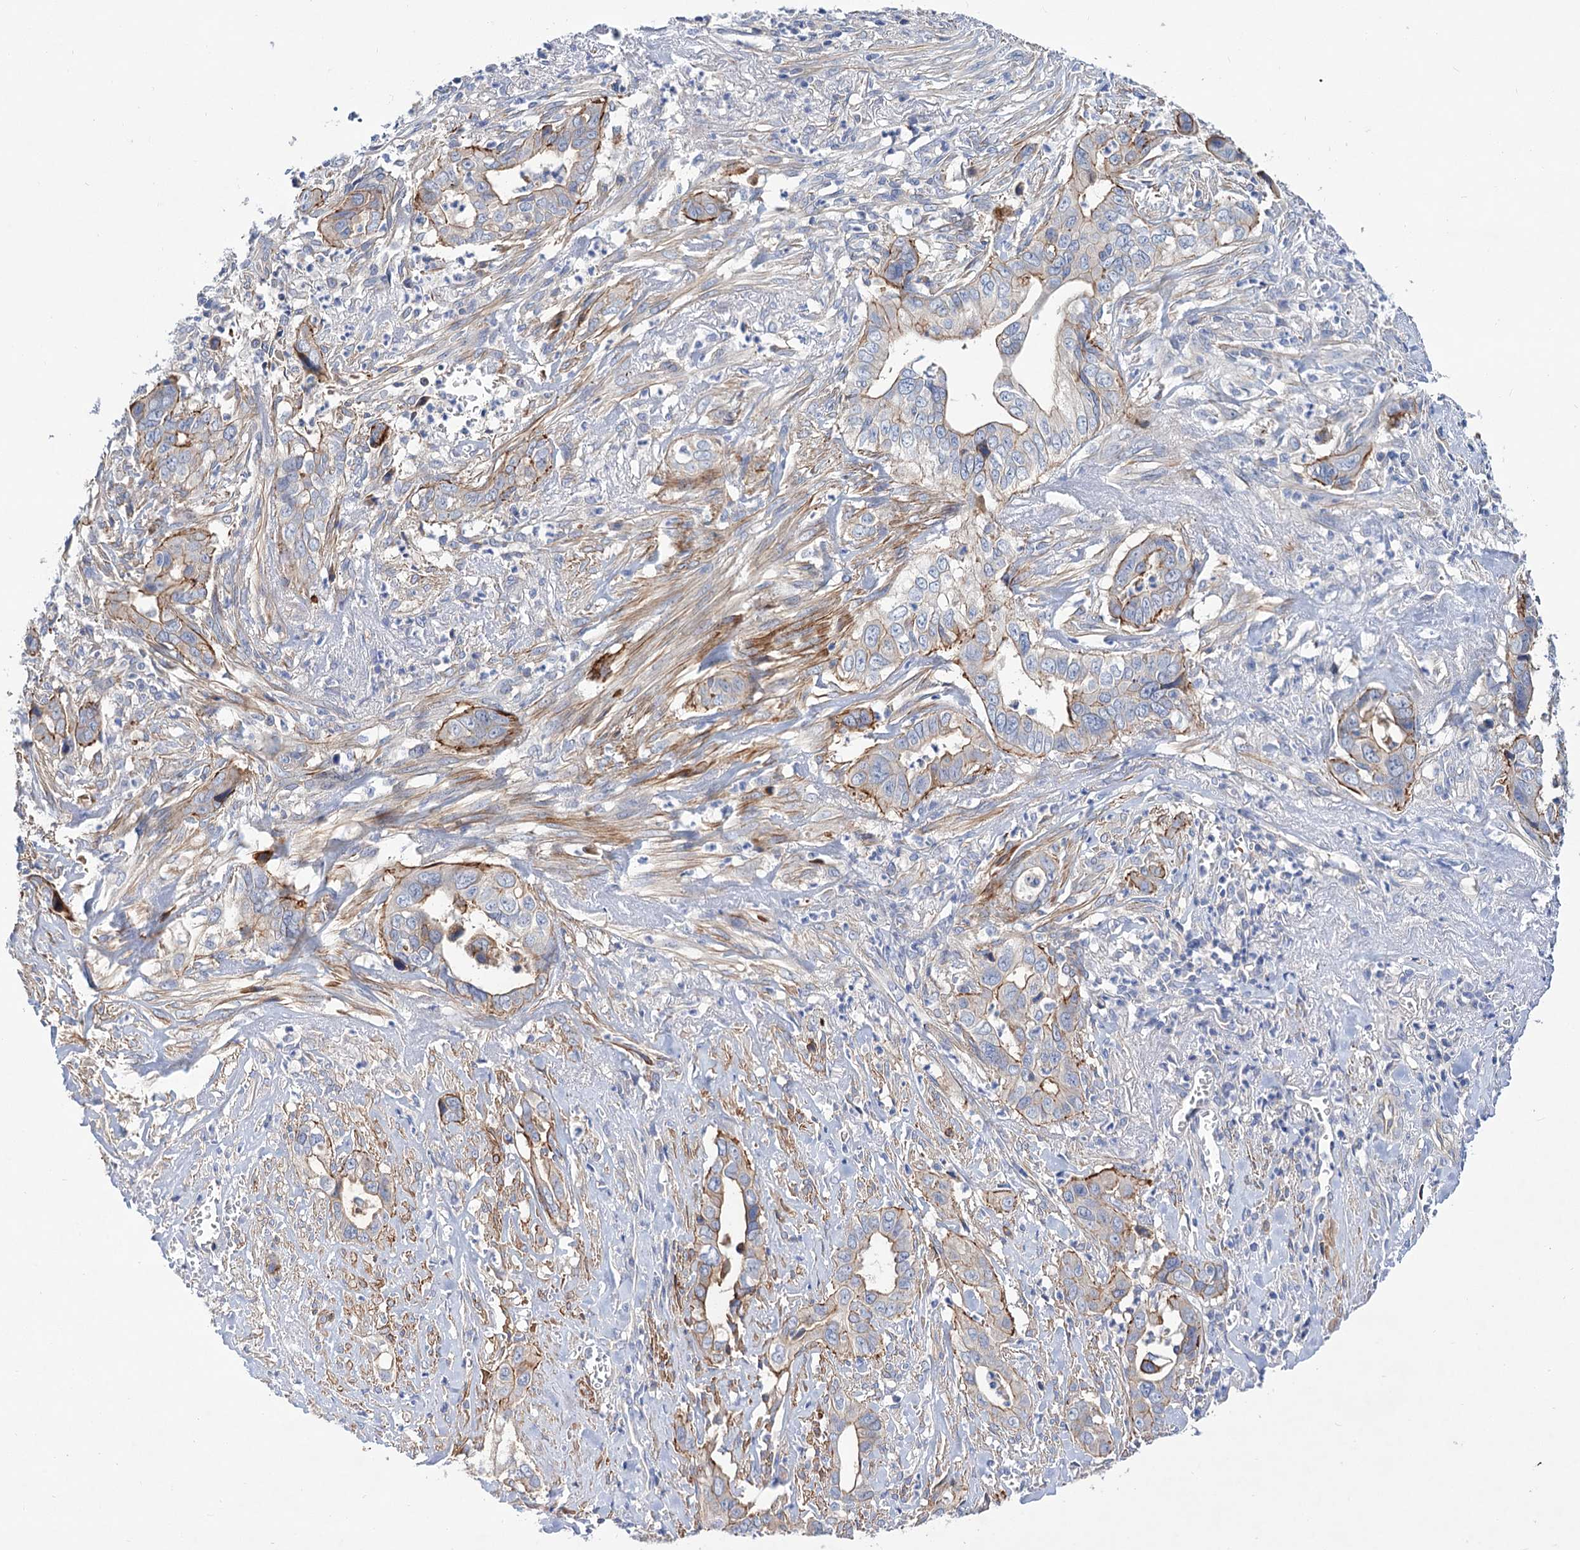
{"staining": {"intensity": "moderate", "quantity": "<25%", "location": "cytoplasmic/membranous"}, "tissue": "liver cancer", "cell_type": "Tumor cells", "image_type": "cancer", "snomed": [{"axis": "morphology", "description": "Cholangiocarcinoma"}, {"axis": "topography", "description": "Liver"}], "caption": "Immunohistochemical staining of human cholangiocarcinoma (liver) displays low levels of moderate cytoplasmic/membranous protein expression in approximately <25% of tumor cells. Immunohistochemistry stains the protein in brown and the nuclei are stained blue.", "gene": "NUDCD2", "patient": {"sex": "female", "age": 79}}